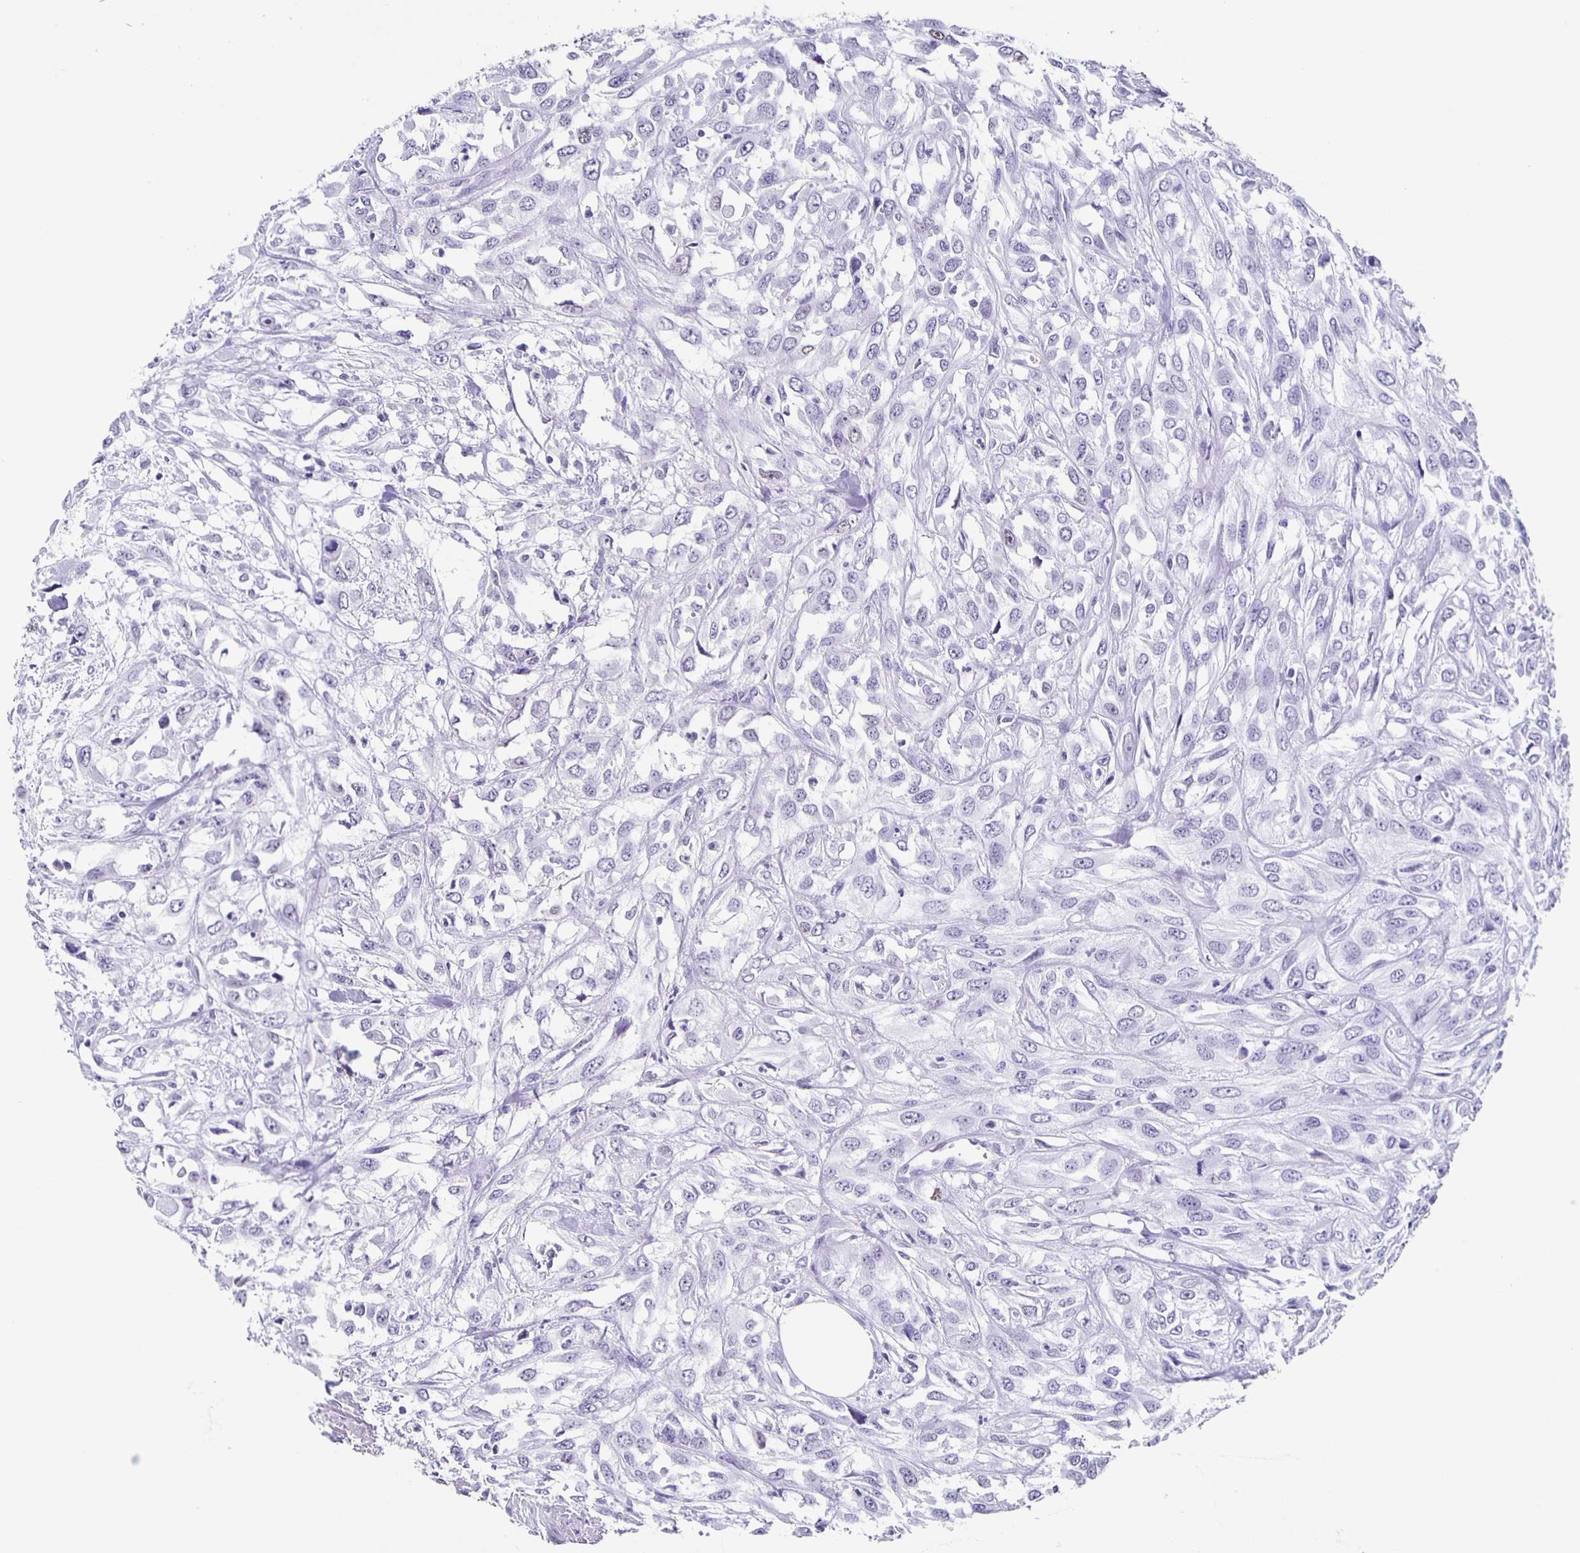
{"staining": {"intensity": "negative", "quantity": "none", "location": "none"}, "tissue": "urothelial cancer", "cell_type": "Tumor cells", "image_type": "cancer", "snomed": [{"axis": "morphology", "description": "Urothelial carcinoma, High grade"}, {"axis": "topography", "description": "Urinary bladder"}], "caption": "Tumor cells are negative for brown protein staining in high-grade urothelial carcinoma.", "gene": "TPPP", "patient": {"sex": "male", "age": 67}}